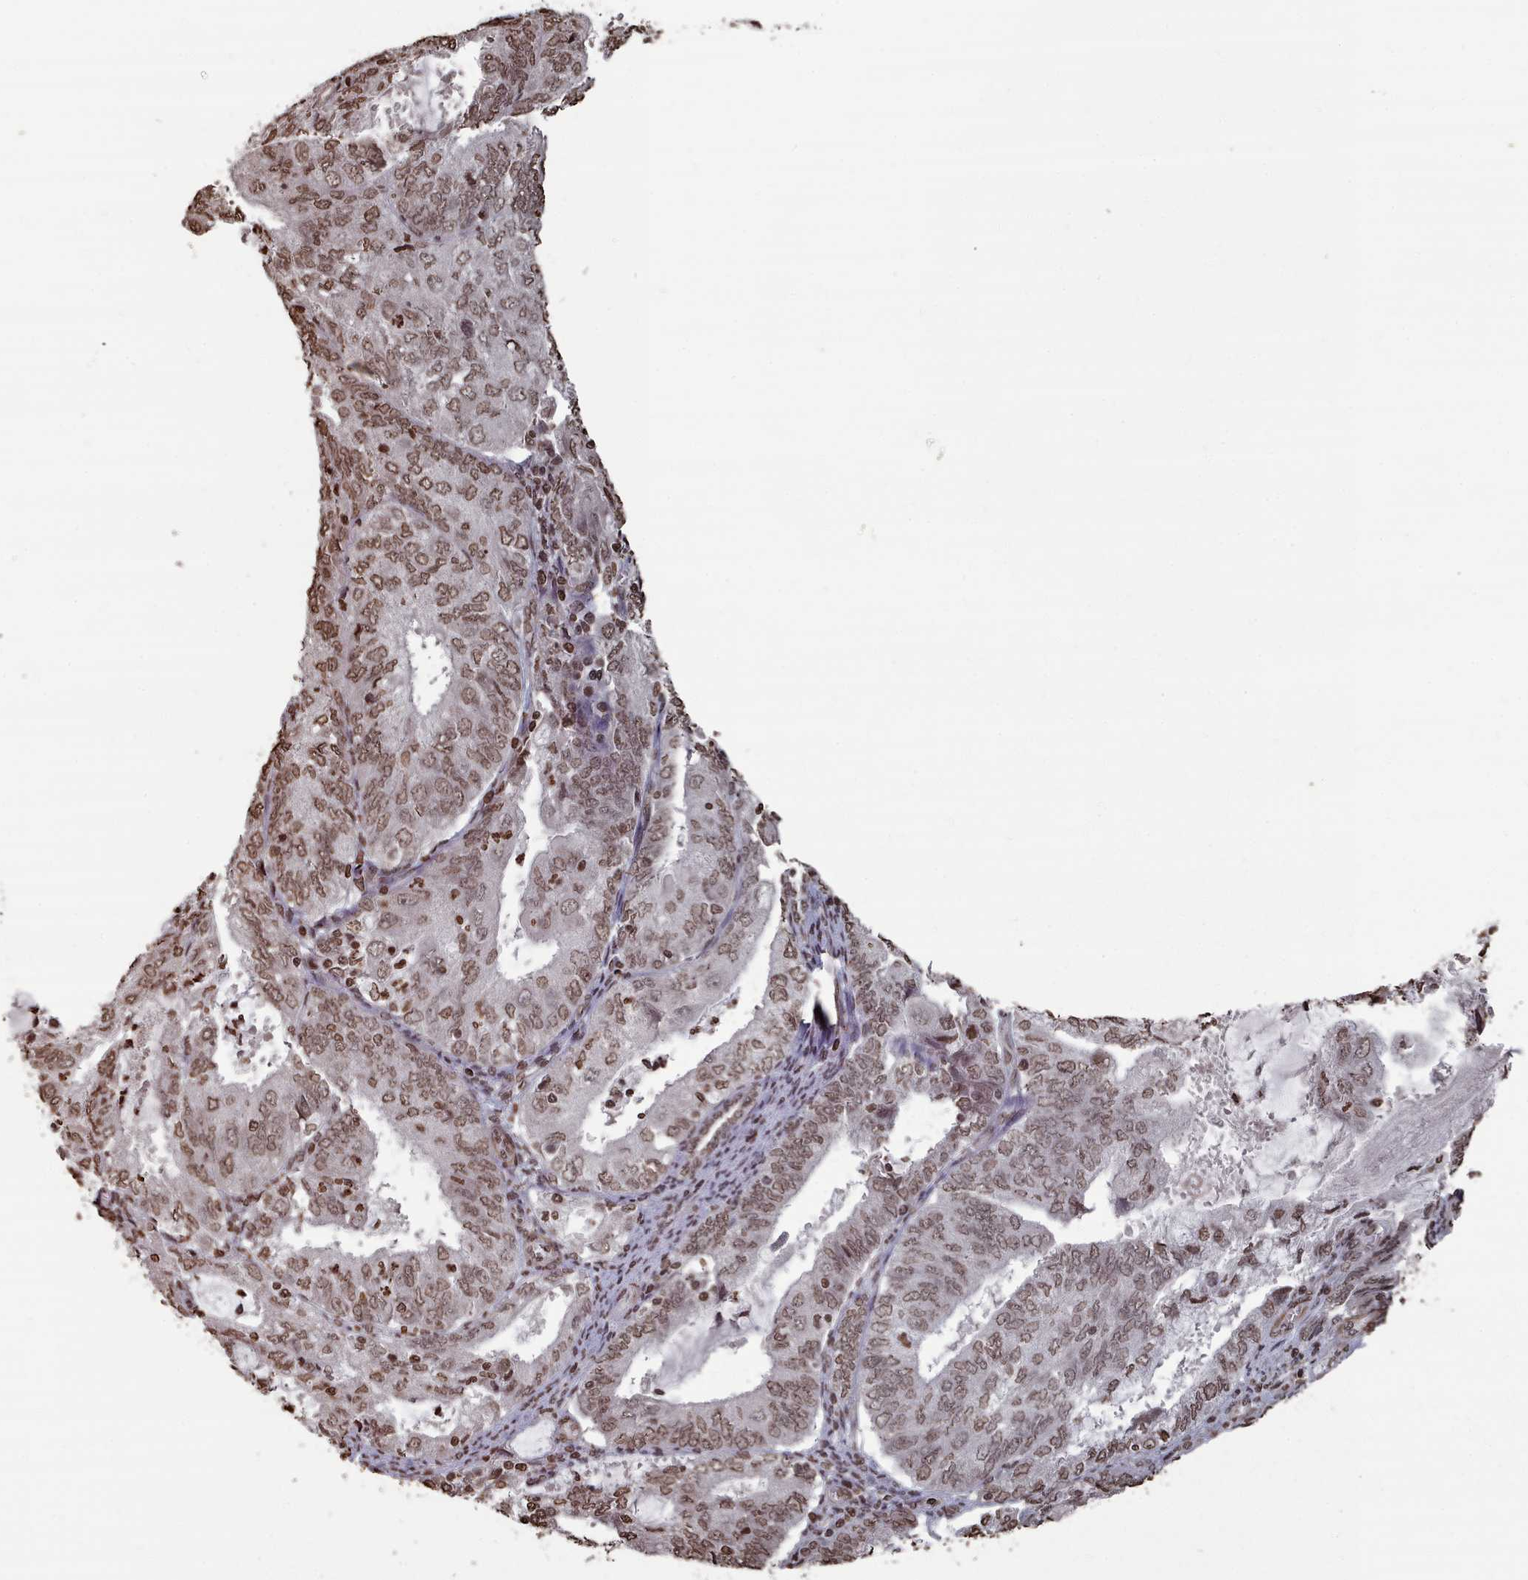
{"staining": {"intensity": "moderate", "quantity": ">75%", "location": "nuclear"}, "tissue": "endometrial cancer", "cell_type": "Tumor cells", "image_type": "cancer", "snomed": [{"axis": "morphology", "description": "Adenocarcinoma, NOS"}, {"axis": "topography", "description": "Endometrium"}], "caption": "Immunohistochemical staining of human adenocarcinoma (endometrial) demonstrates medium levels of moderate nuclear expression in approximately >75% of tumor cells.", "gene": "PLEKHG5", "patient": {"sex": "female", "age": 81}}